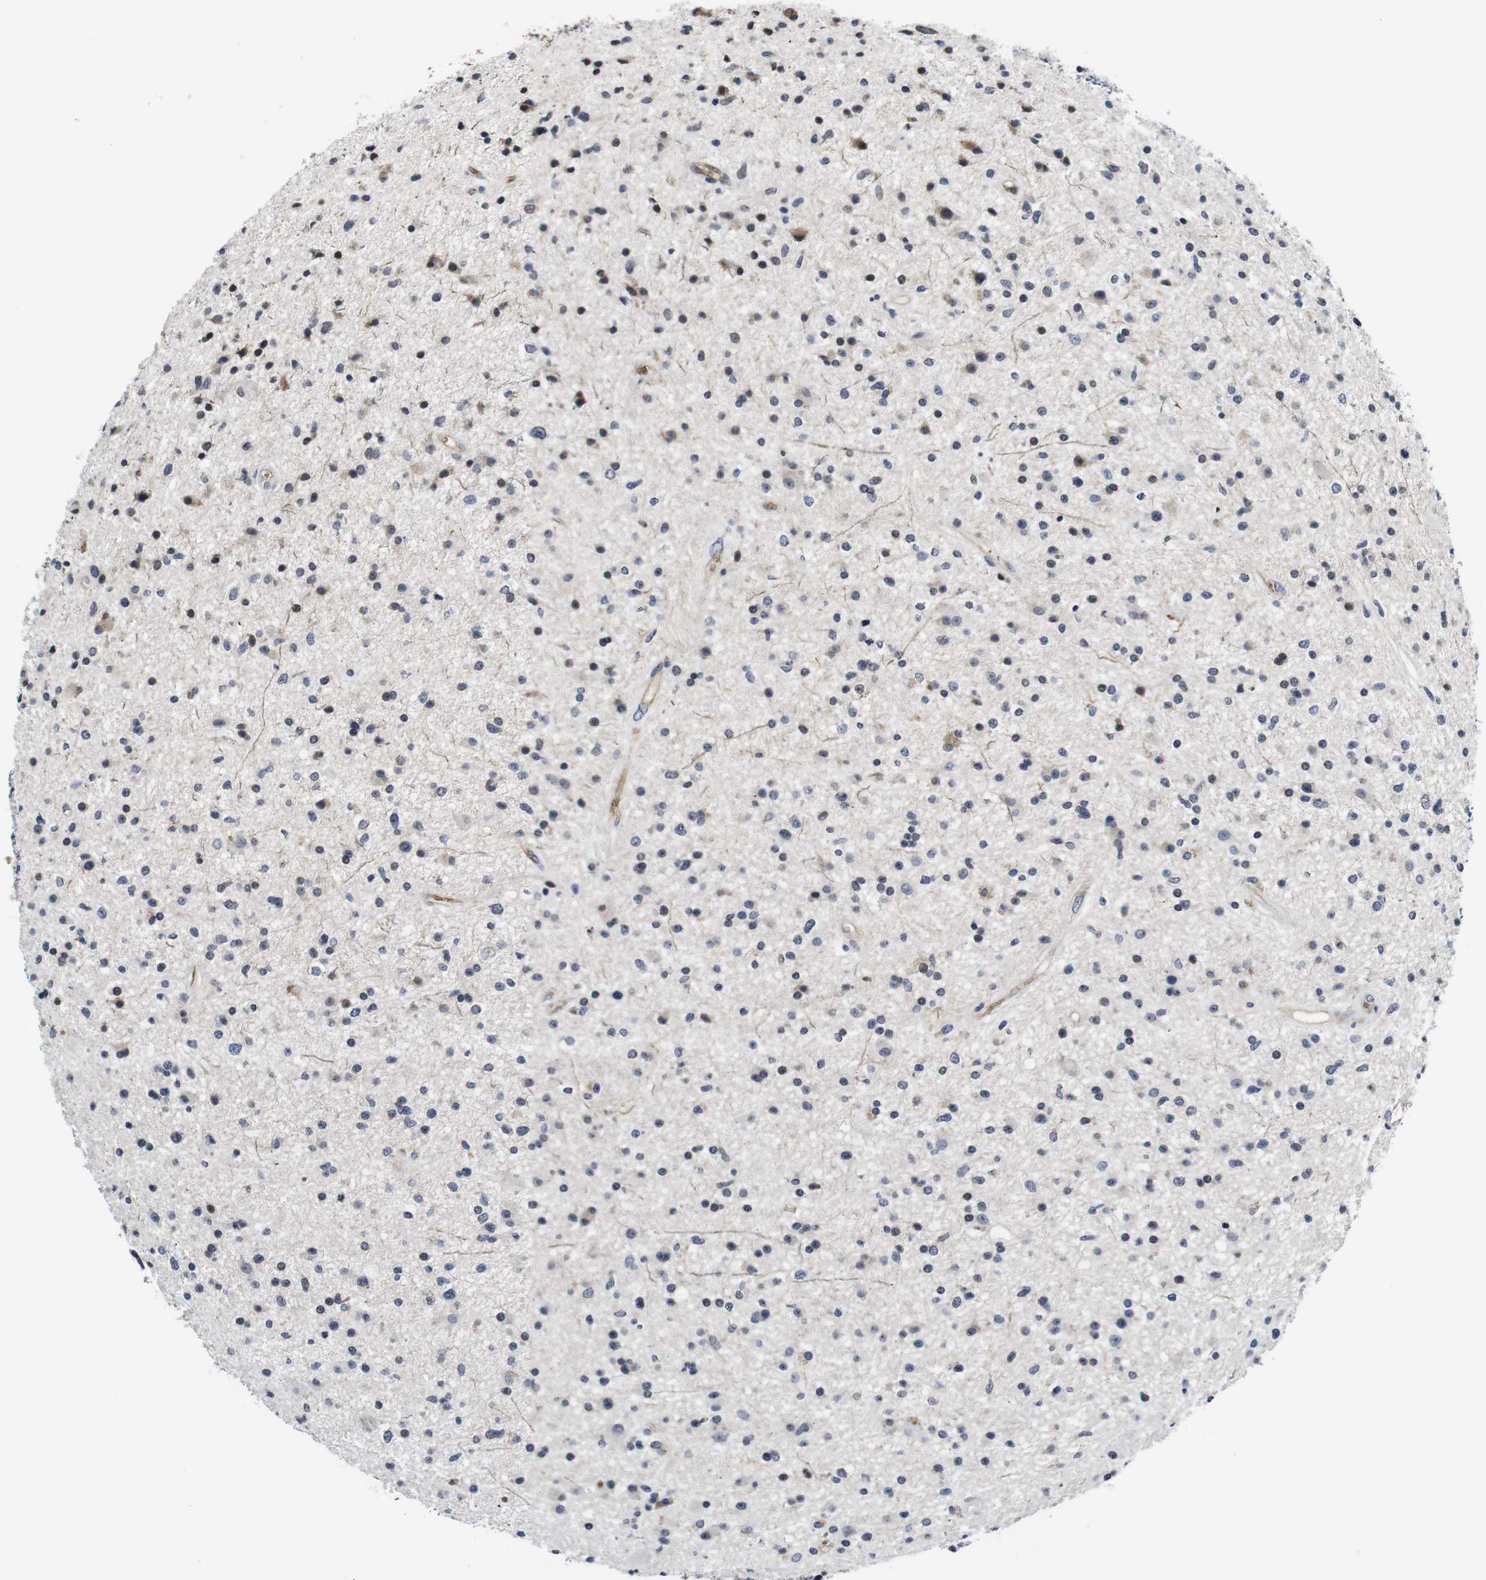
{"staining": {"intensity": "moderate", "quantity": "<25%", "location": "cytoplasmic/membranous"}, "tissue": "glioma", "cell_type": "Tumor cells", "image_type": "cancer", "snomed": [{"axis": "morphology", "description": "Glioma, malignant, High grade"}, {"axis": "topography", "description": "Brain"}], "caption": "A brown stain shows moderate cytoplasmic/membranous expression of a protein in human glioma tumor cells.", "gene": "SOCS3", "patient": {"sex": "male", "age": 33}}